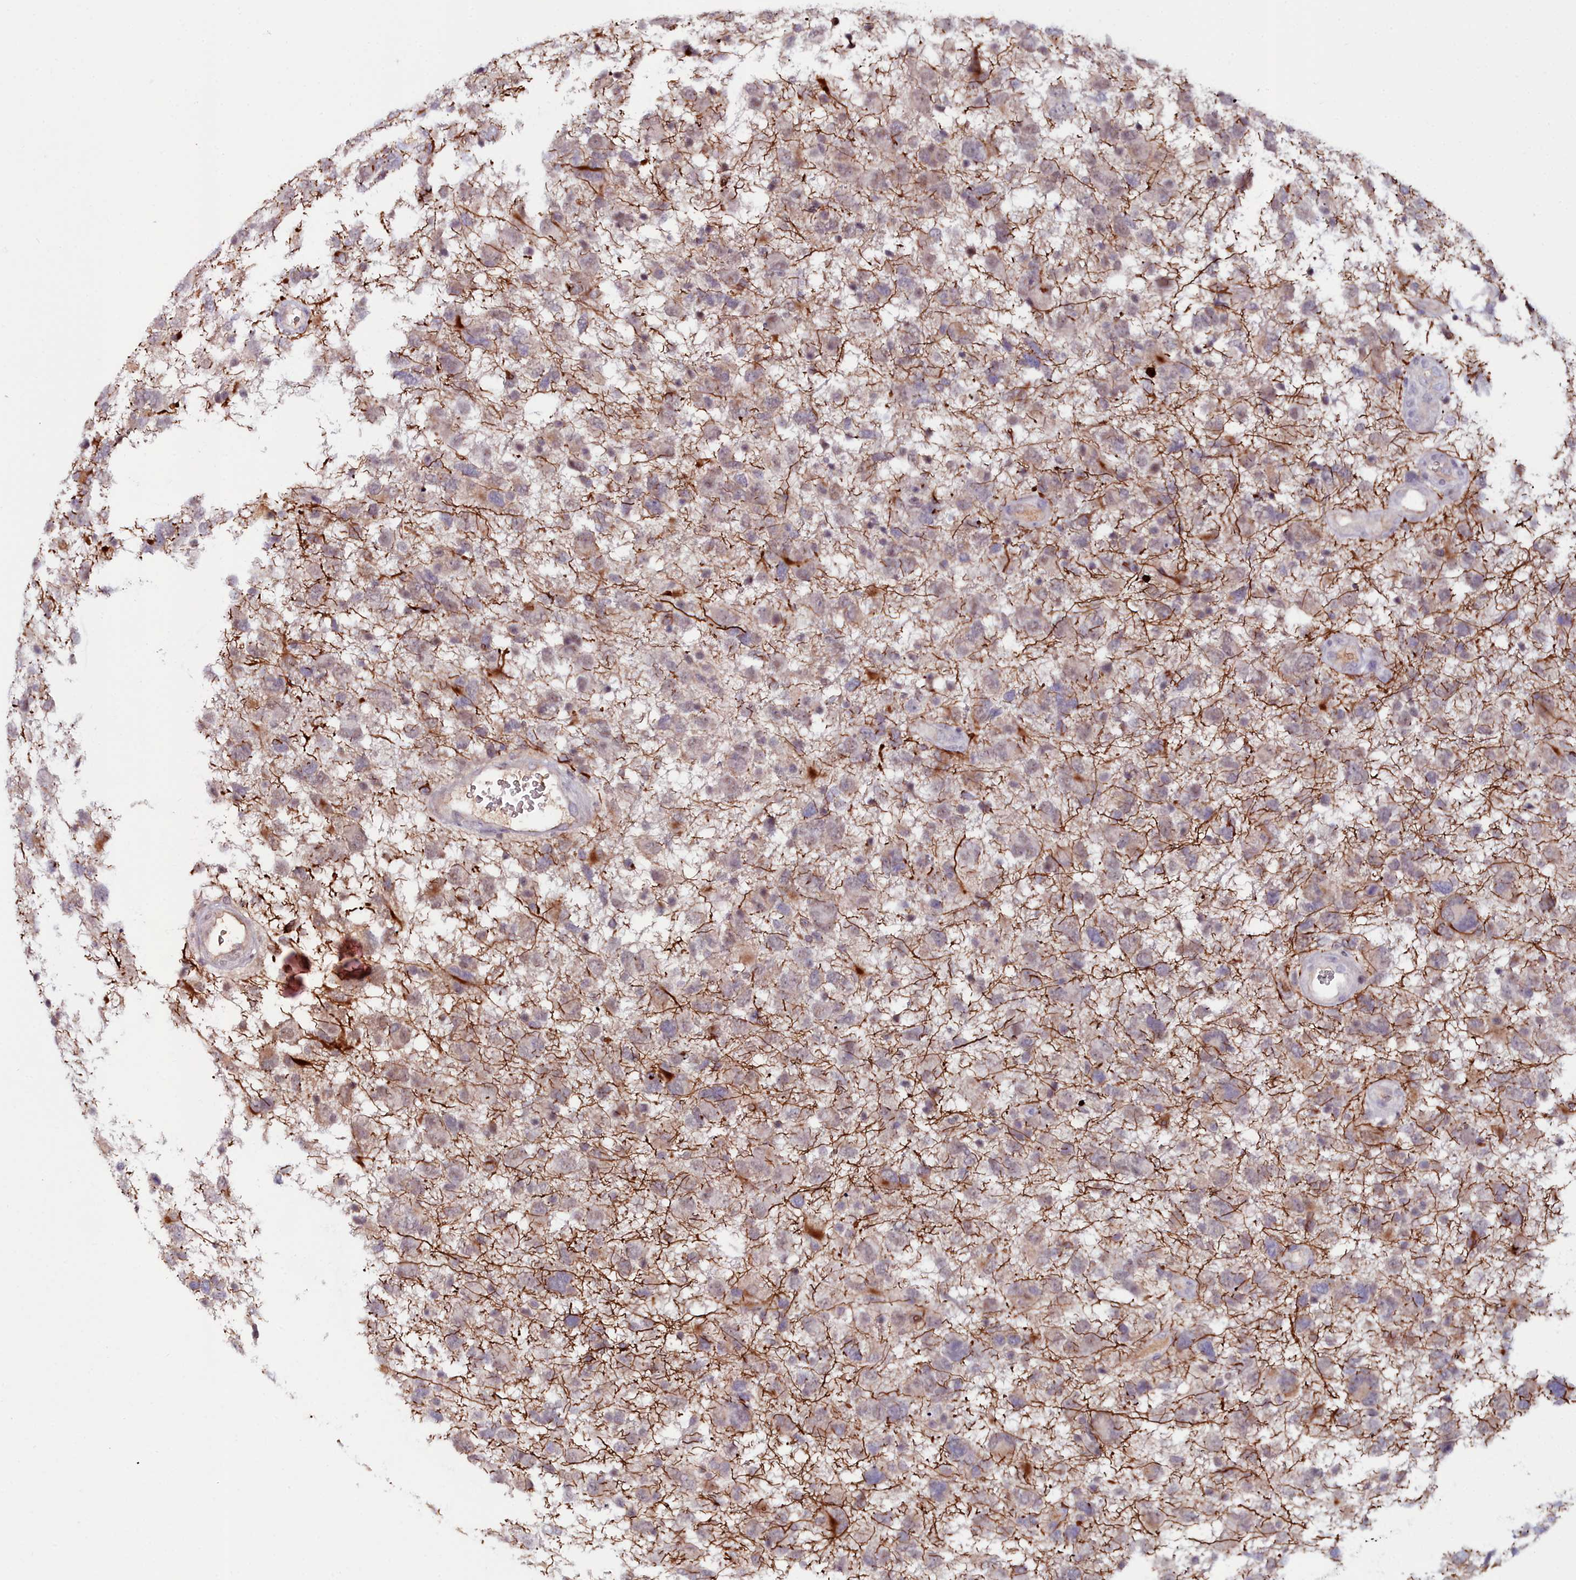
{"staining": {"intensity": "weak", "quantity": "25%-75%", "location": "cytoplasmic/membranous"}, "tissue": "glioma", "cell_type": "Tumor cells", "image_type": "cancer", "snomed": [{"axis": "morphology", "description": "Glioma, malignant, High grade"}, {"axis": "topography", "description": "Brain"}], "caption": "This image reveals high-grade glioma (malignant) stained with immunohistochemistry (IHC) to label a protein in brown. The cytoplasmic/membranous of tumor cells show weak positivity for the protein. Nuclei are counter-stained blue.", "gene": "KCTD18", "patient": {"sex": "male", "age": 61}}